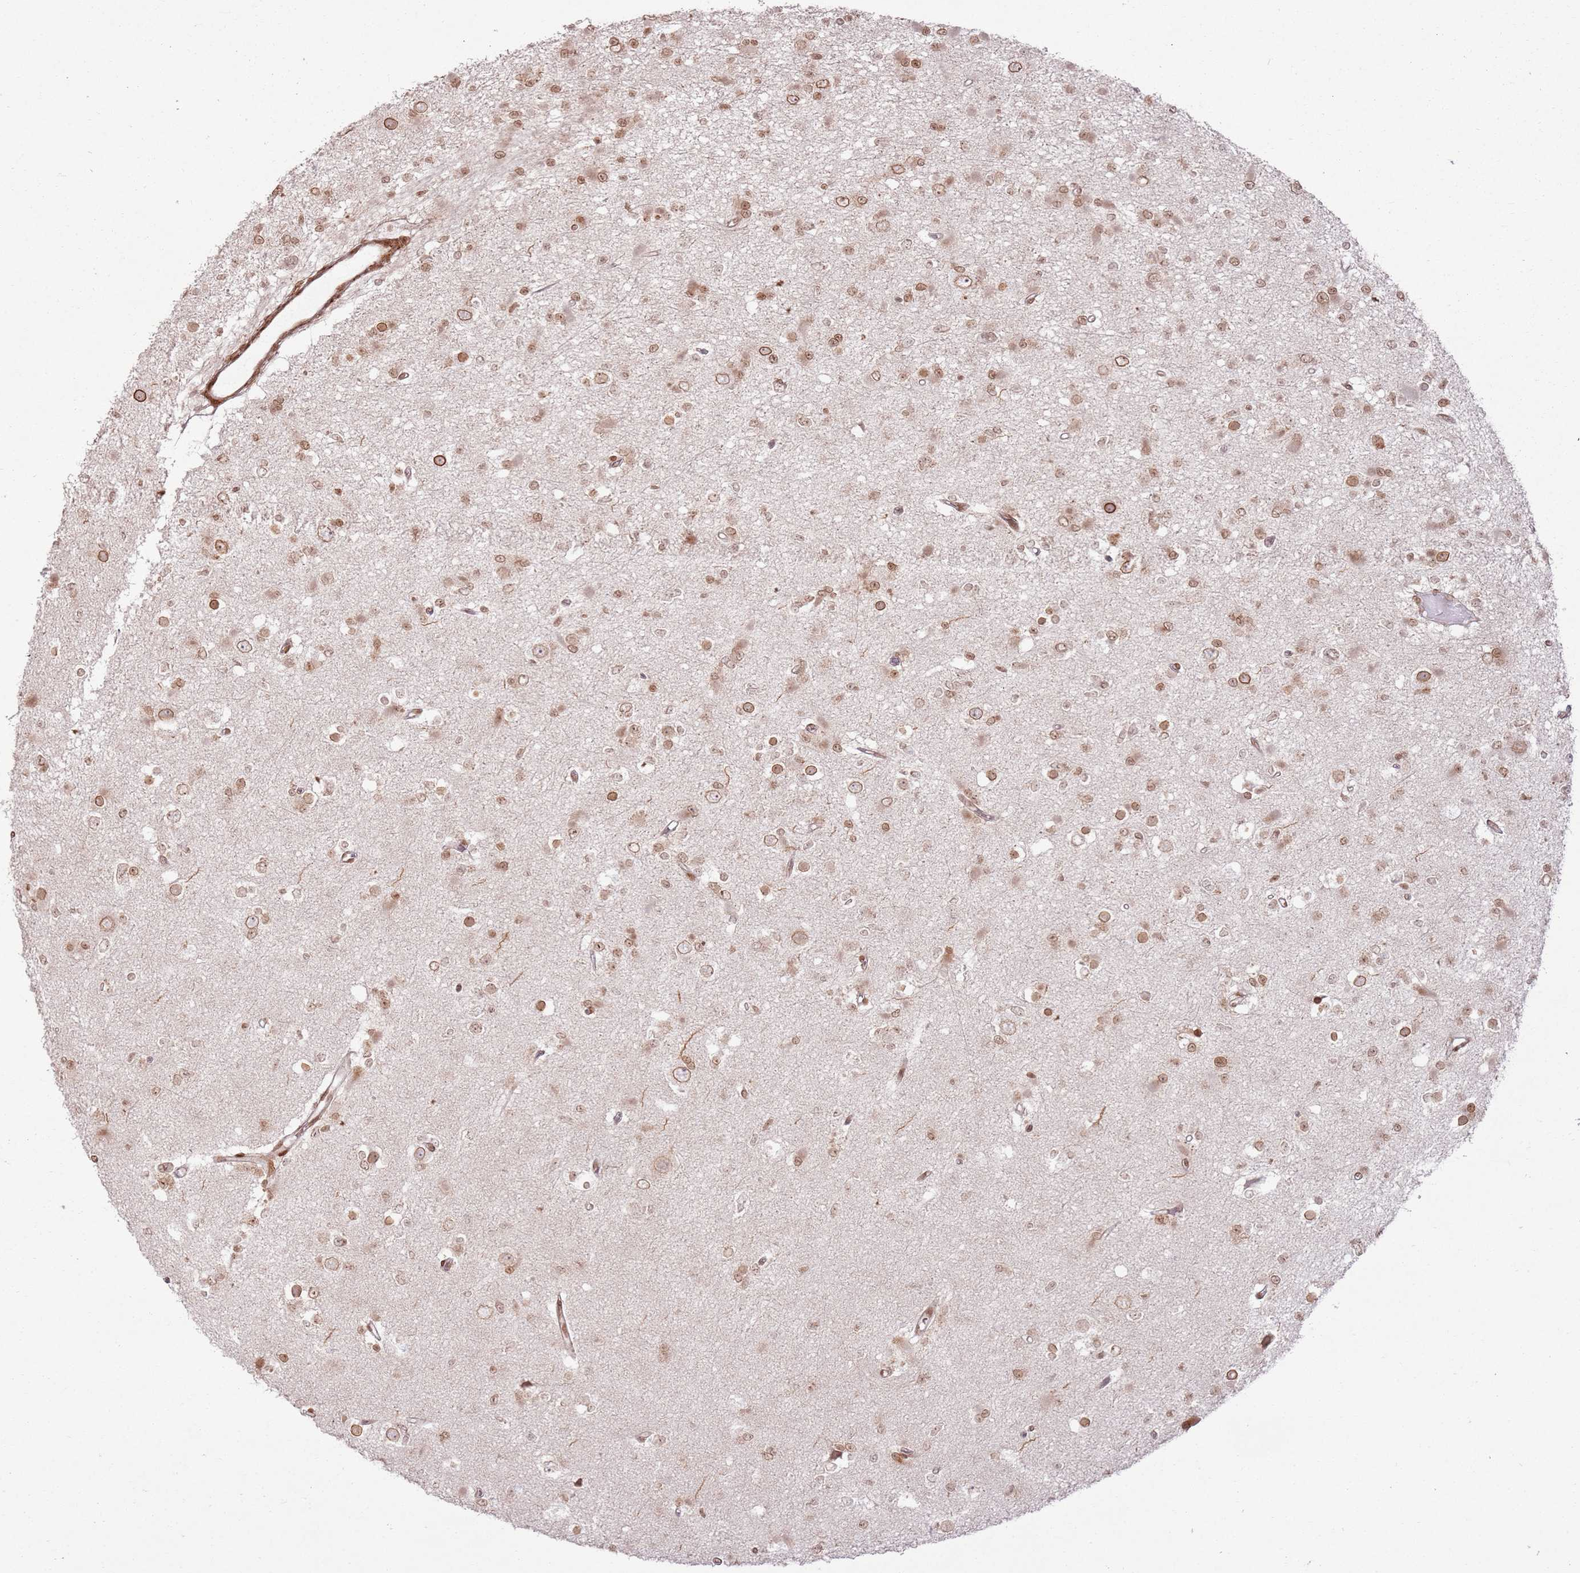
{"staining": {"intensity": "moderate", "quantity": ">75%", "location": "nuclear"}, "tissue": "glioma", "cell_type": "Tumor cells", "image_type": "cancer", "snomed": [{"axis": "morphology", "description": "Glioma, malignant, Low grade"}, {"axis": "topography", "description": "Brain"}], "caption": "This image reveals glioma stained with immunohistochemistry (IHC) to label a protein in brown. The nuclear of tumor cells show moderate positivity for the protein. Nuclei are counter-stained blue.", "gene": "KLHL36", "patient": {"sex": "female", "age": 22}}